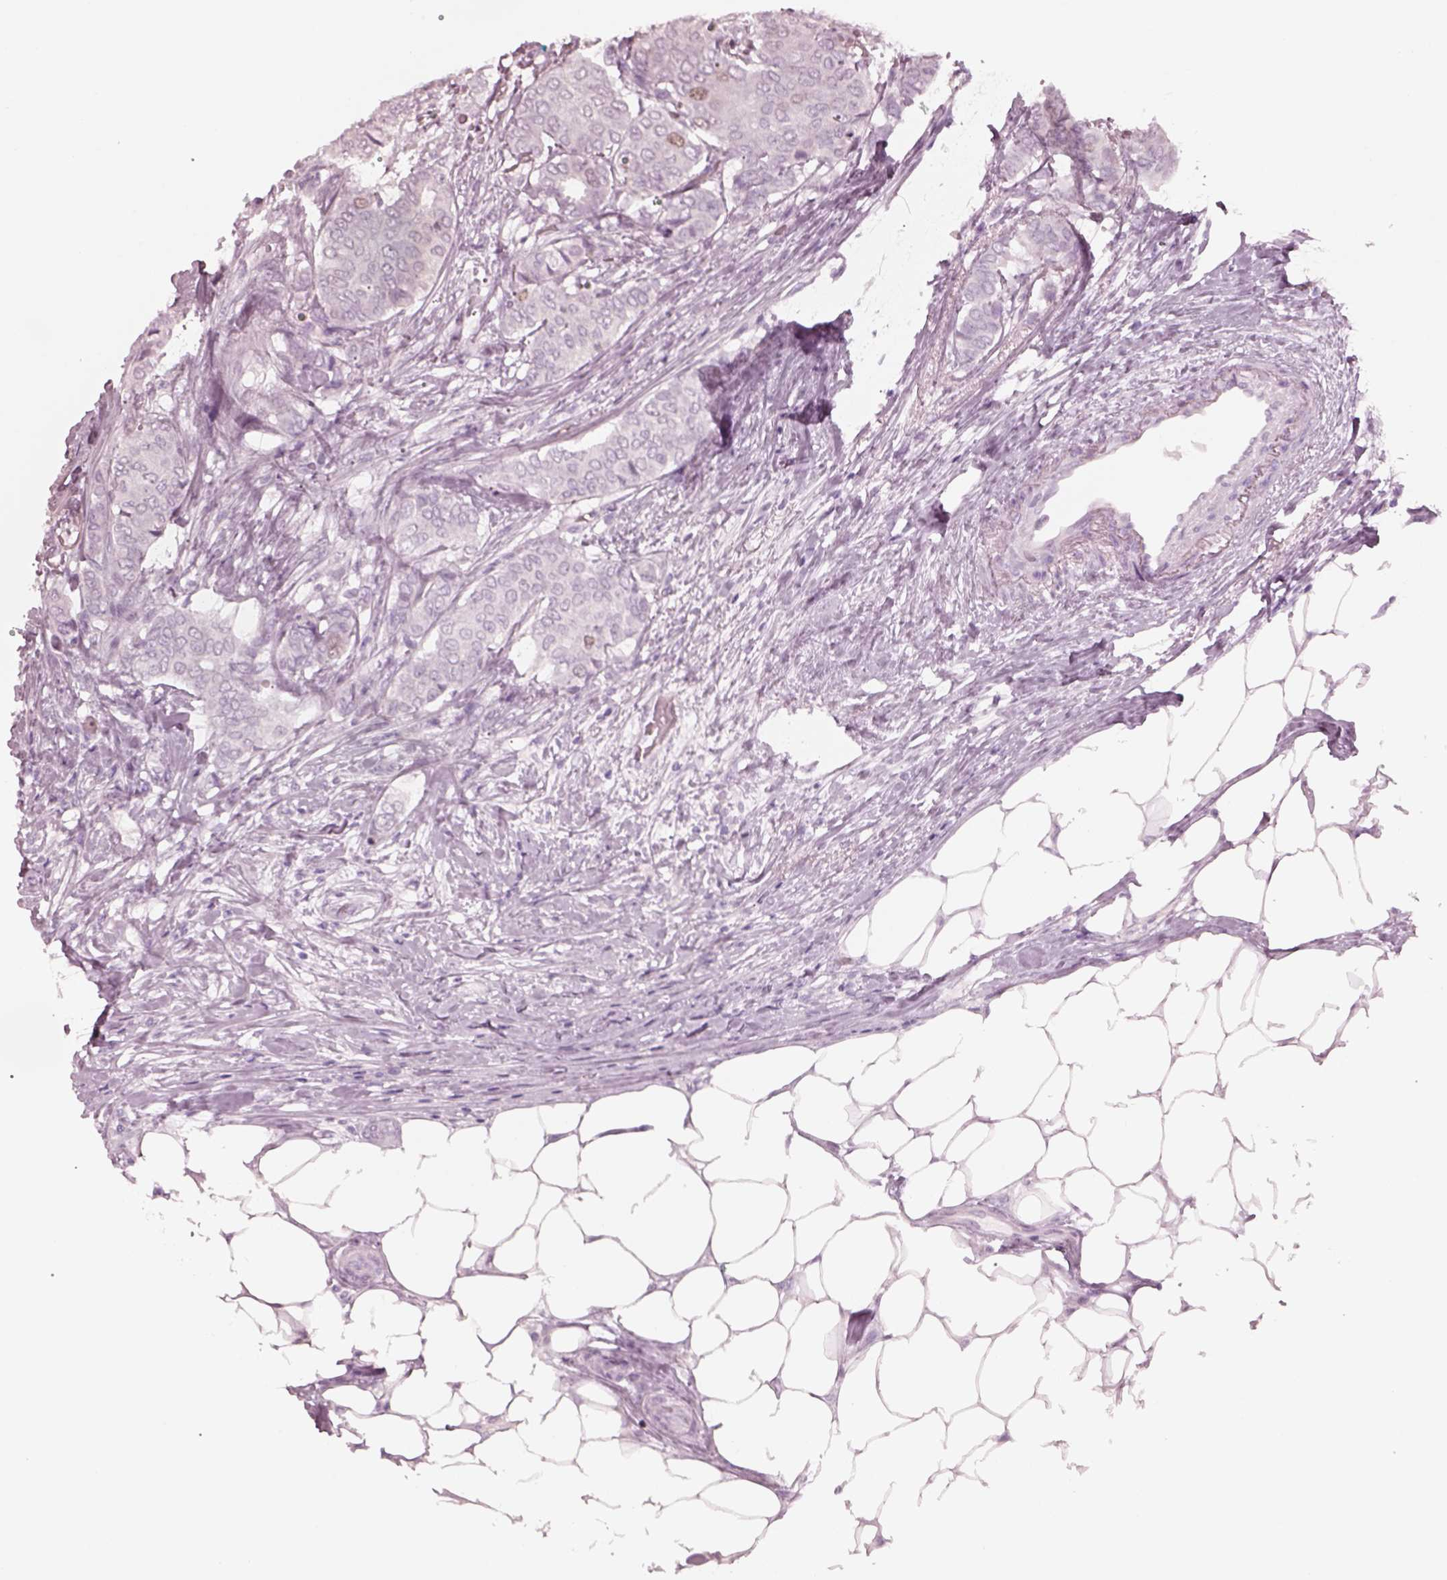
{"staining": {"intensity": "negative", "quantity": "none", "location": "none"}, "tissue": "breast cancer", "cell_type": "Tumor cells", "image_type": "cancer", "snomed": [{"axis": "morphology", "description": "Duct carcinoma"}, {"axis": "topography", "description": "Breast"}], "caption": "DAB (3,3'-diaminobenzidine) immunohistochemical staining of human breast intraductal carcinoma exhibits no significant positivity in tumor cells.", "gene": "KRTAP24-1", "patient": {"sex": "female", "age": 75}}